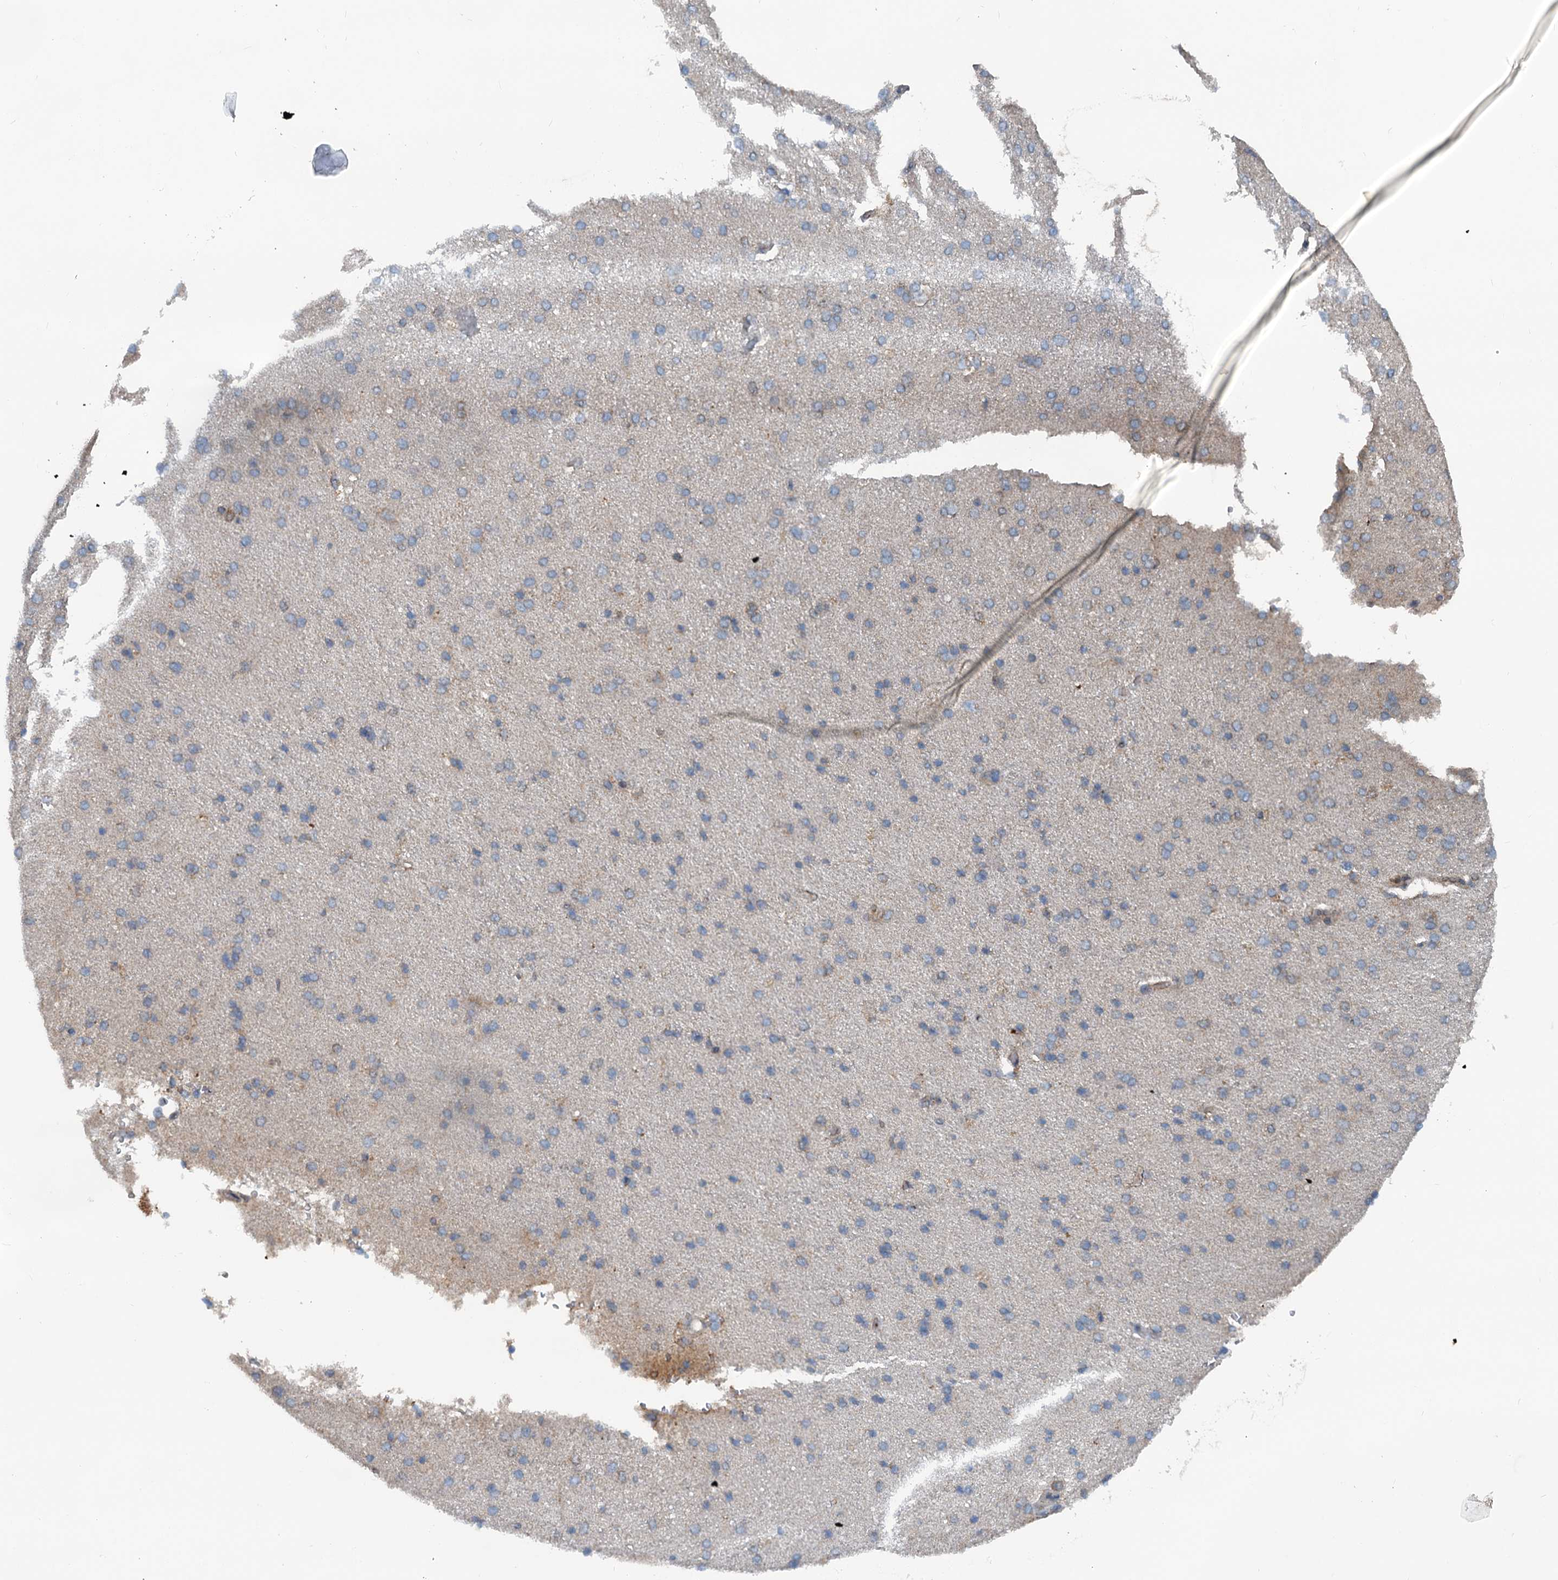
{"staining": {"intensity": "weak", "quantity": "<25%", "location": "cytoplasmic/membranous"}, "tissue": "cerebral cortex", "cell_type": "Endothelial cells", "image_type": "normal", "snomed": [{"axis": "morphology", "description": "Normal tissue, NOS"}, {"axis": "topography", "description": "Cerebral cortex"}], "caption": "The photomicrograph reveals no staining of endothelial cells in normal cerebral cortex.", "gene": "GCLM", "patient": {"sex": "male", "age": 62}}